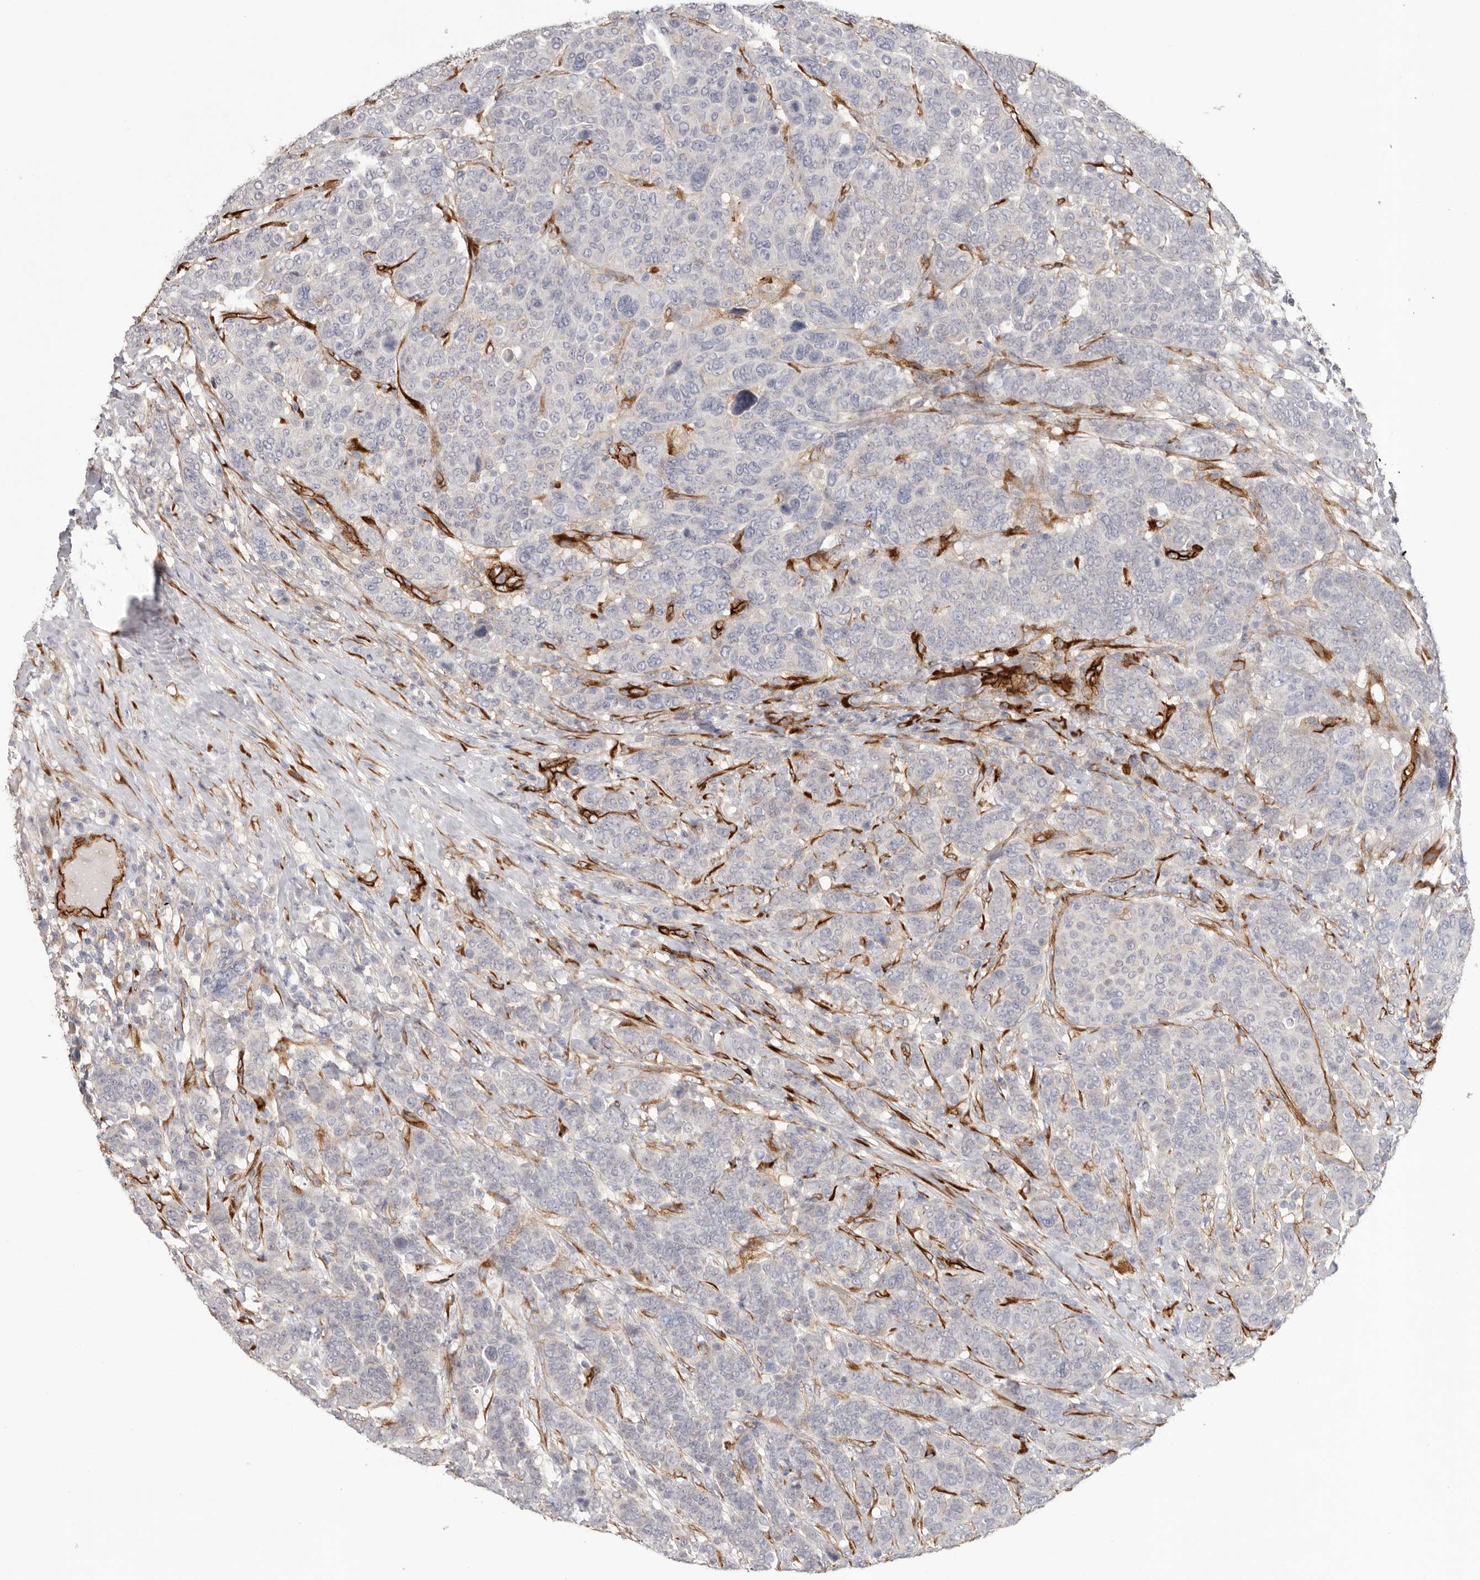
{"staining": {"intensity": "negative", "quantity": "none", "location": "none"}, "tissue": "breast cancer", "cell_type": "Tumor cells", "image_type": "cancer", "snomed": [{"axis": "morphology", "description": "Duct carcinoma"}, {"axis": "topography", "description": "Breast"}], "caption": "This is a histopathology image of IHC staining of breast cancer, which shows no expression in tumor cells. (DAB immunohistochemistry (IHC) visualized using brightfield microscopy, high magnification).", "gene": "LRRC66", "patient": {"sex": "female", "age": 37}}